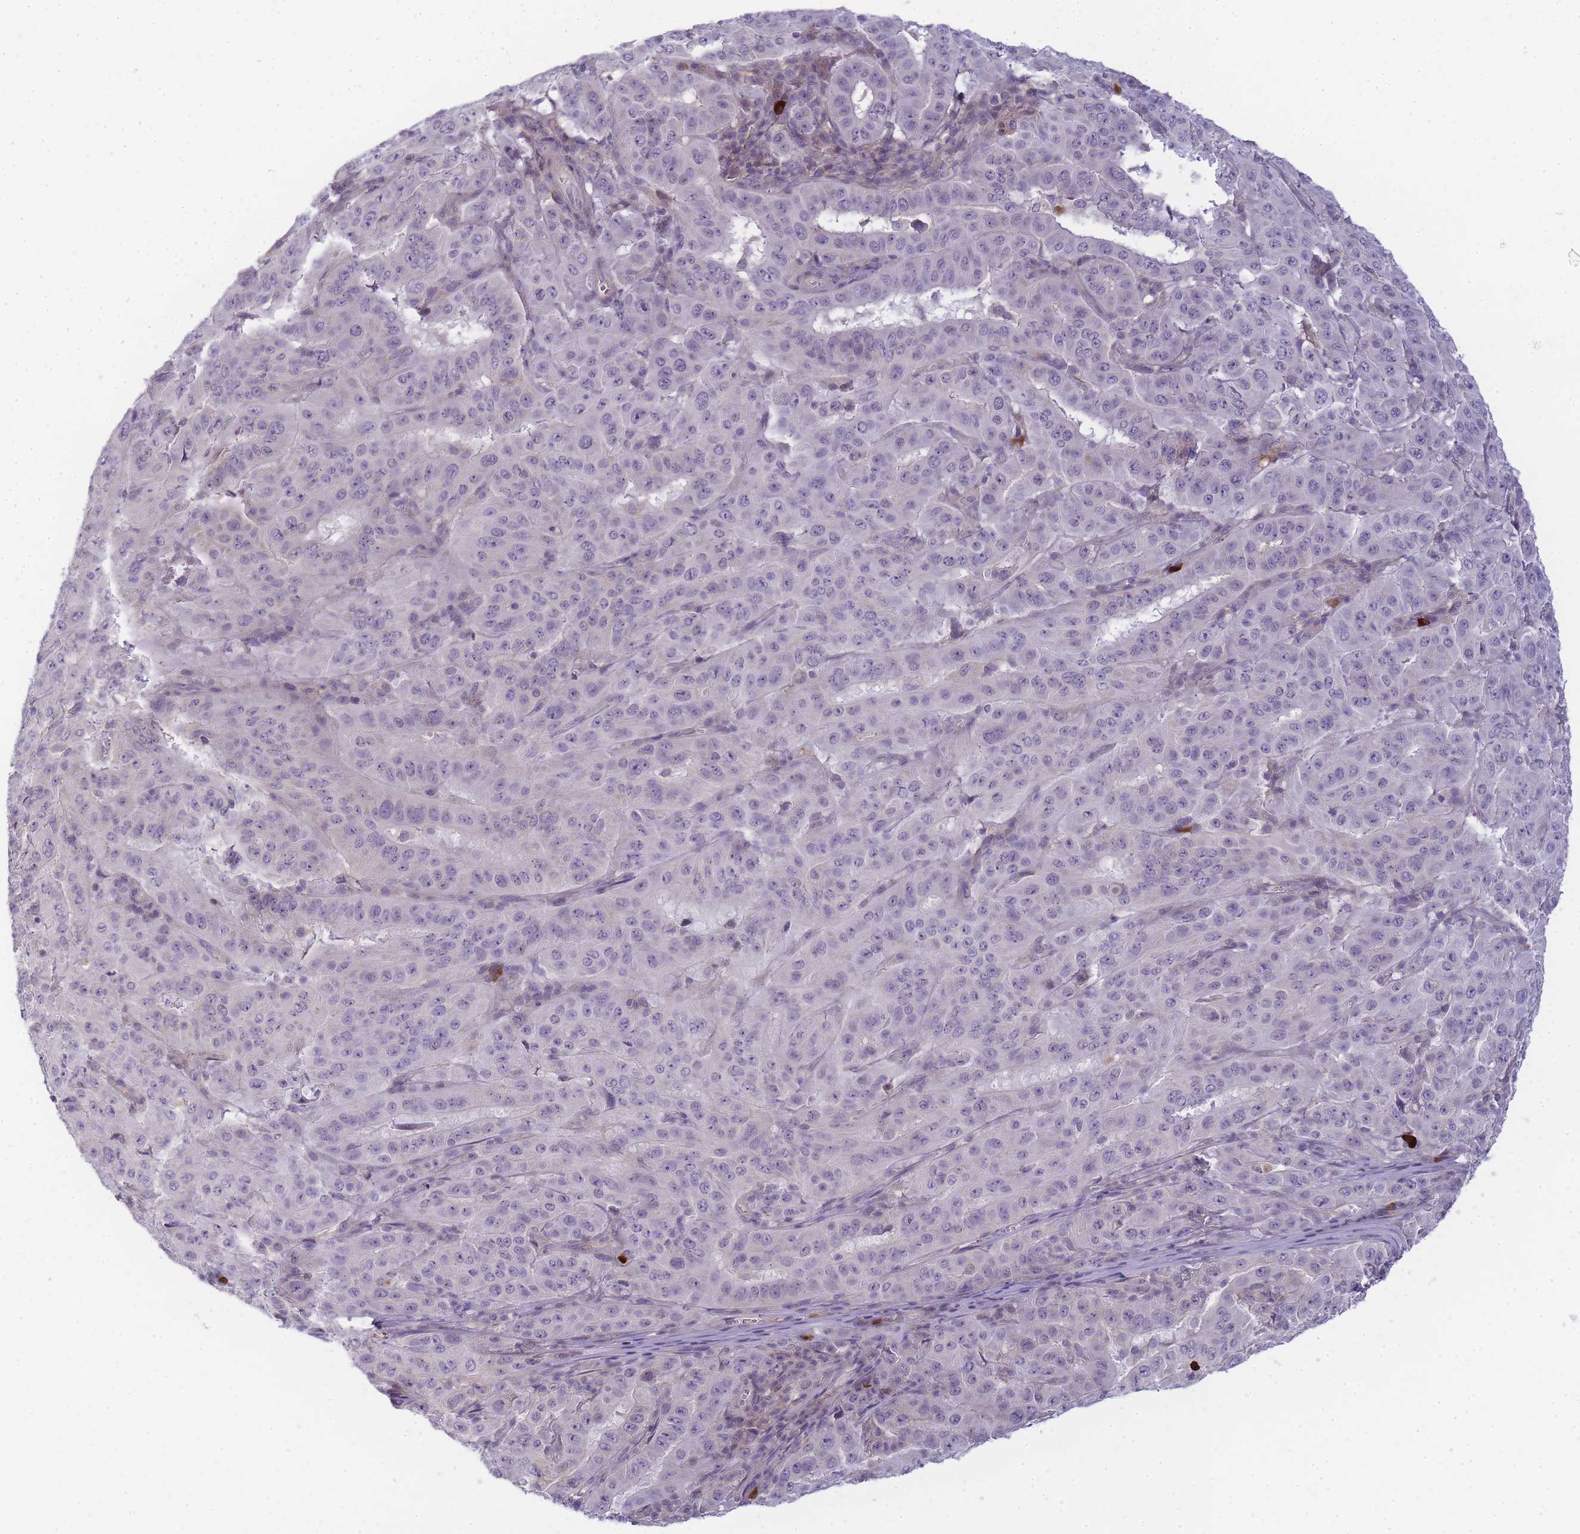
{"staining": {"intensity": "negative", "quantity": "none", "location": "none"}, "tissue": "pancreatic cancer", "cell_type": "Tumor cells", "image_type": "cancer", "snomed": [{"axis": "morphology", "description": "Adenocarcinoma, NOS"}, {"axis": "topography", "description": "Pancreas"}], "caption": "Adenocarcinoma (pancreatic) stained for a protein using IHC shows no staining tumor cells.", "gene": "RRAD", "patient": {"sex": "male", "age": 63}}